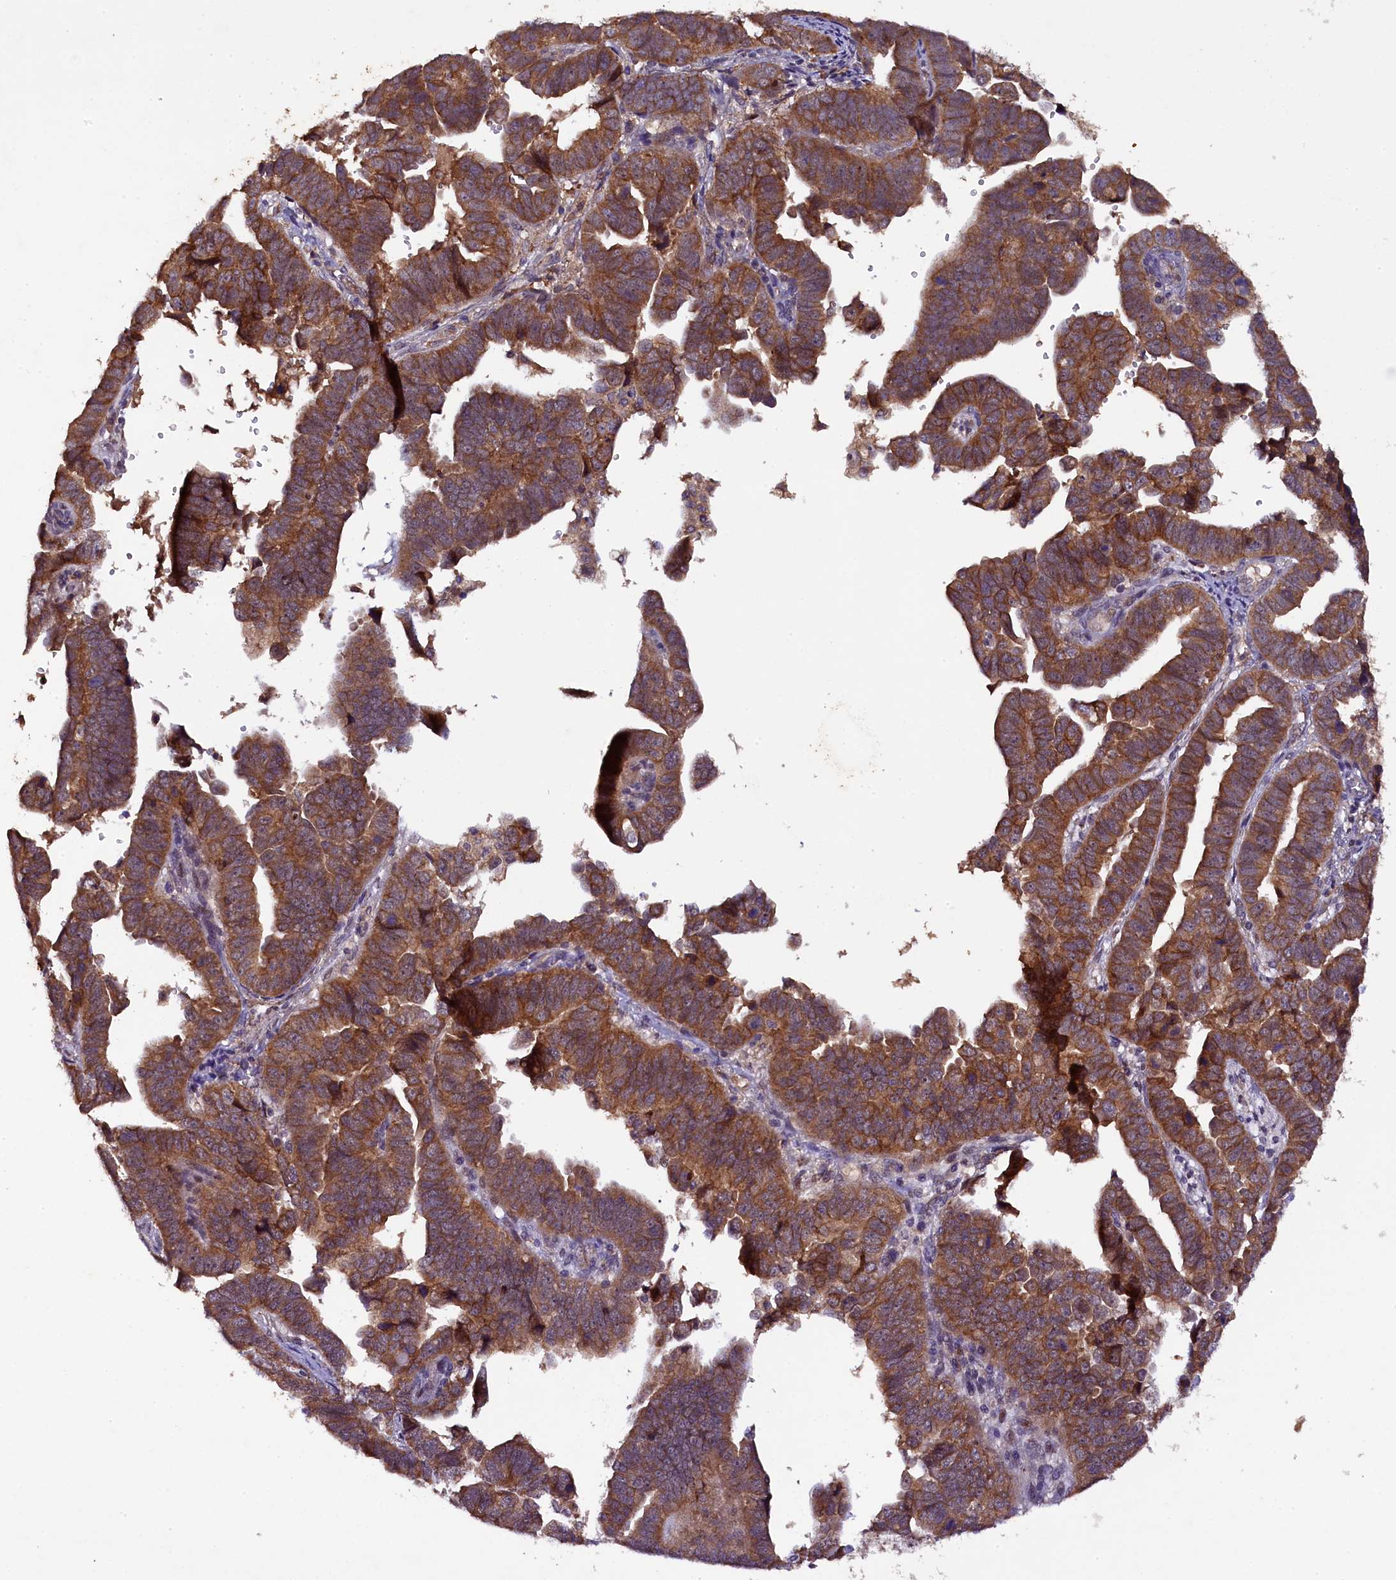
{"staining": {"intensity": "strong", "quantity": ">75%", "location": "cytoplasmic/membranous"}, "tissue": "endometrial cancer", "cell_type": "Tumor cells", "image_type": "cancer", "snomed": [{"axis": "morphology", "description": "Adenocarcinoma, NOS"}, {"axis": "topography", "description": "Endometrium"}], "caption": "A histopathology image of human endometrial adenocarcinoma stained for a protein exhibits strong cytoplasmic/membranous brown staining in tumor cells.", "gene": "PLXNB1", "patient": {"sex": "female", "age": 75}}